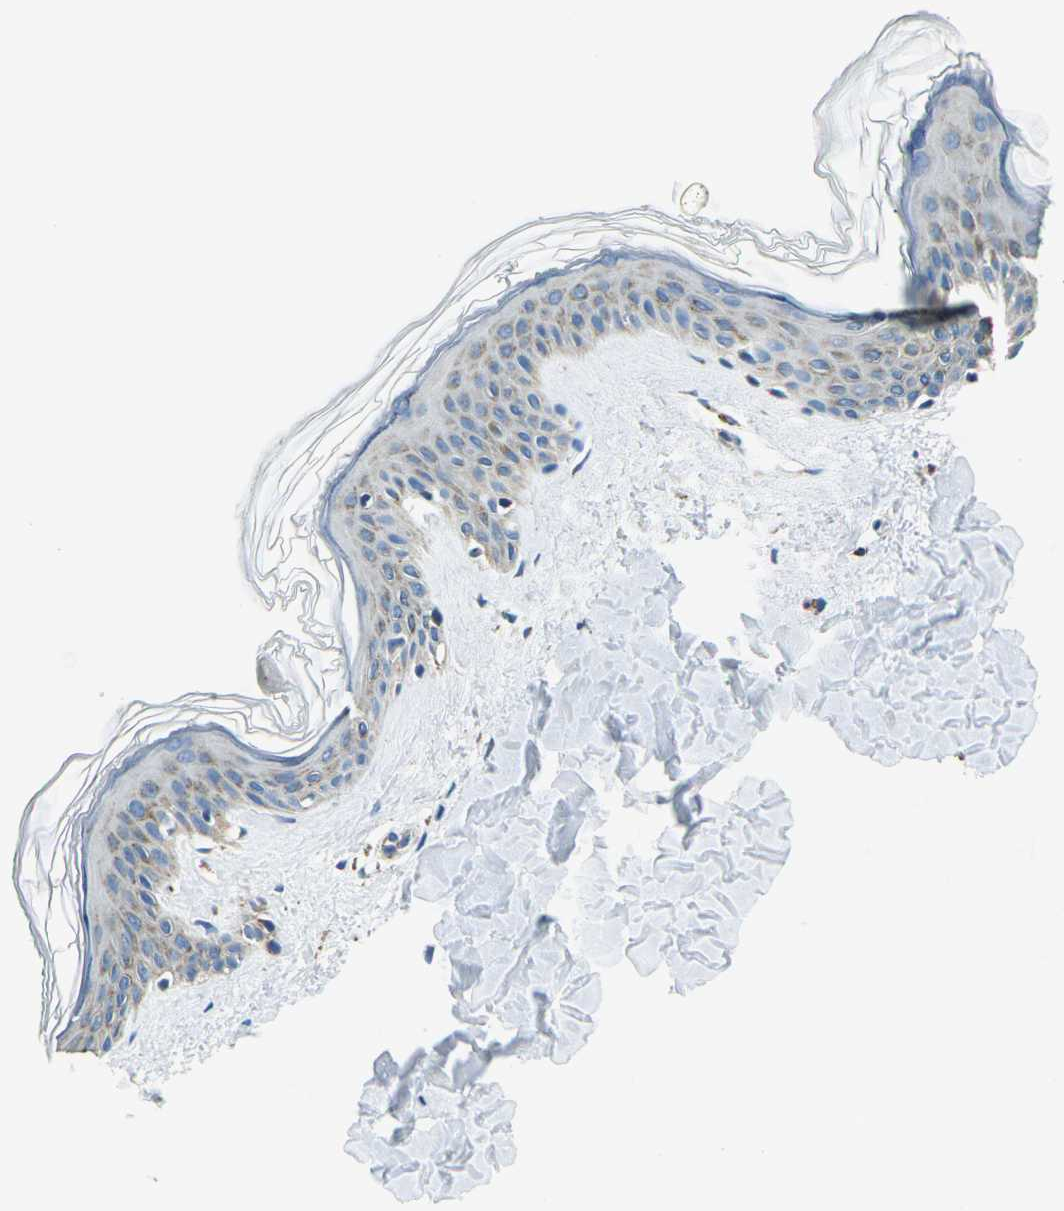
{"staining": {"intensity": "weak", "quantity": ">75%", "location": "cytoplasmic/membranous"}, "tissue": "skin", "cell_type": "Fibroblasts", "image_type": "normal", "snomed": [{"axis": "morphology", "description": "Normal tissue, NOS"}, {"axis": "topography", "description": "Skin"}], "caption": "Immunohistochemical staining of benign skin shows low levels of weak cytoplasmic/membranous staining in about >75% of fibroblasts. Immunohistochemistry stains the protein in brown and the nuclei are stained blue.", "gene": "IRF3", "patient": {"sex": "female", "age": 41}}